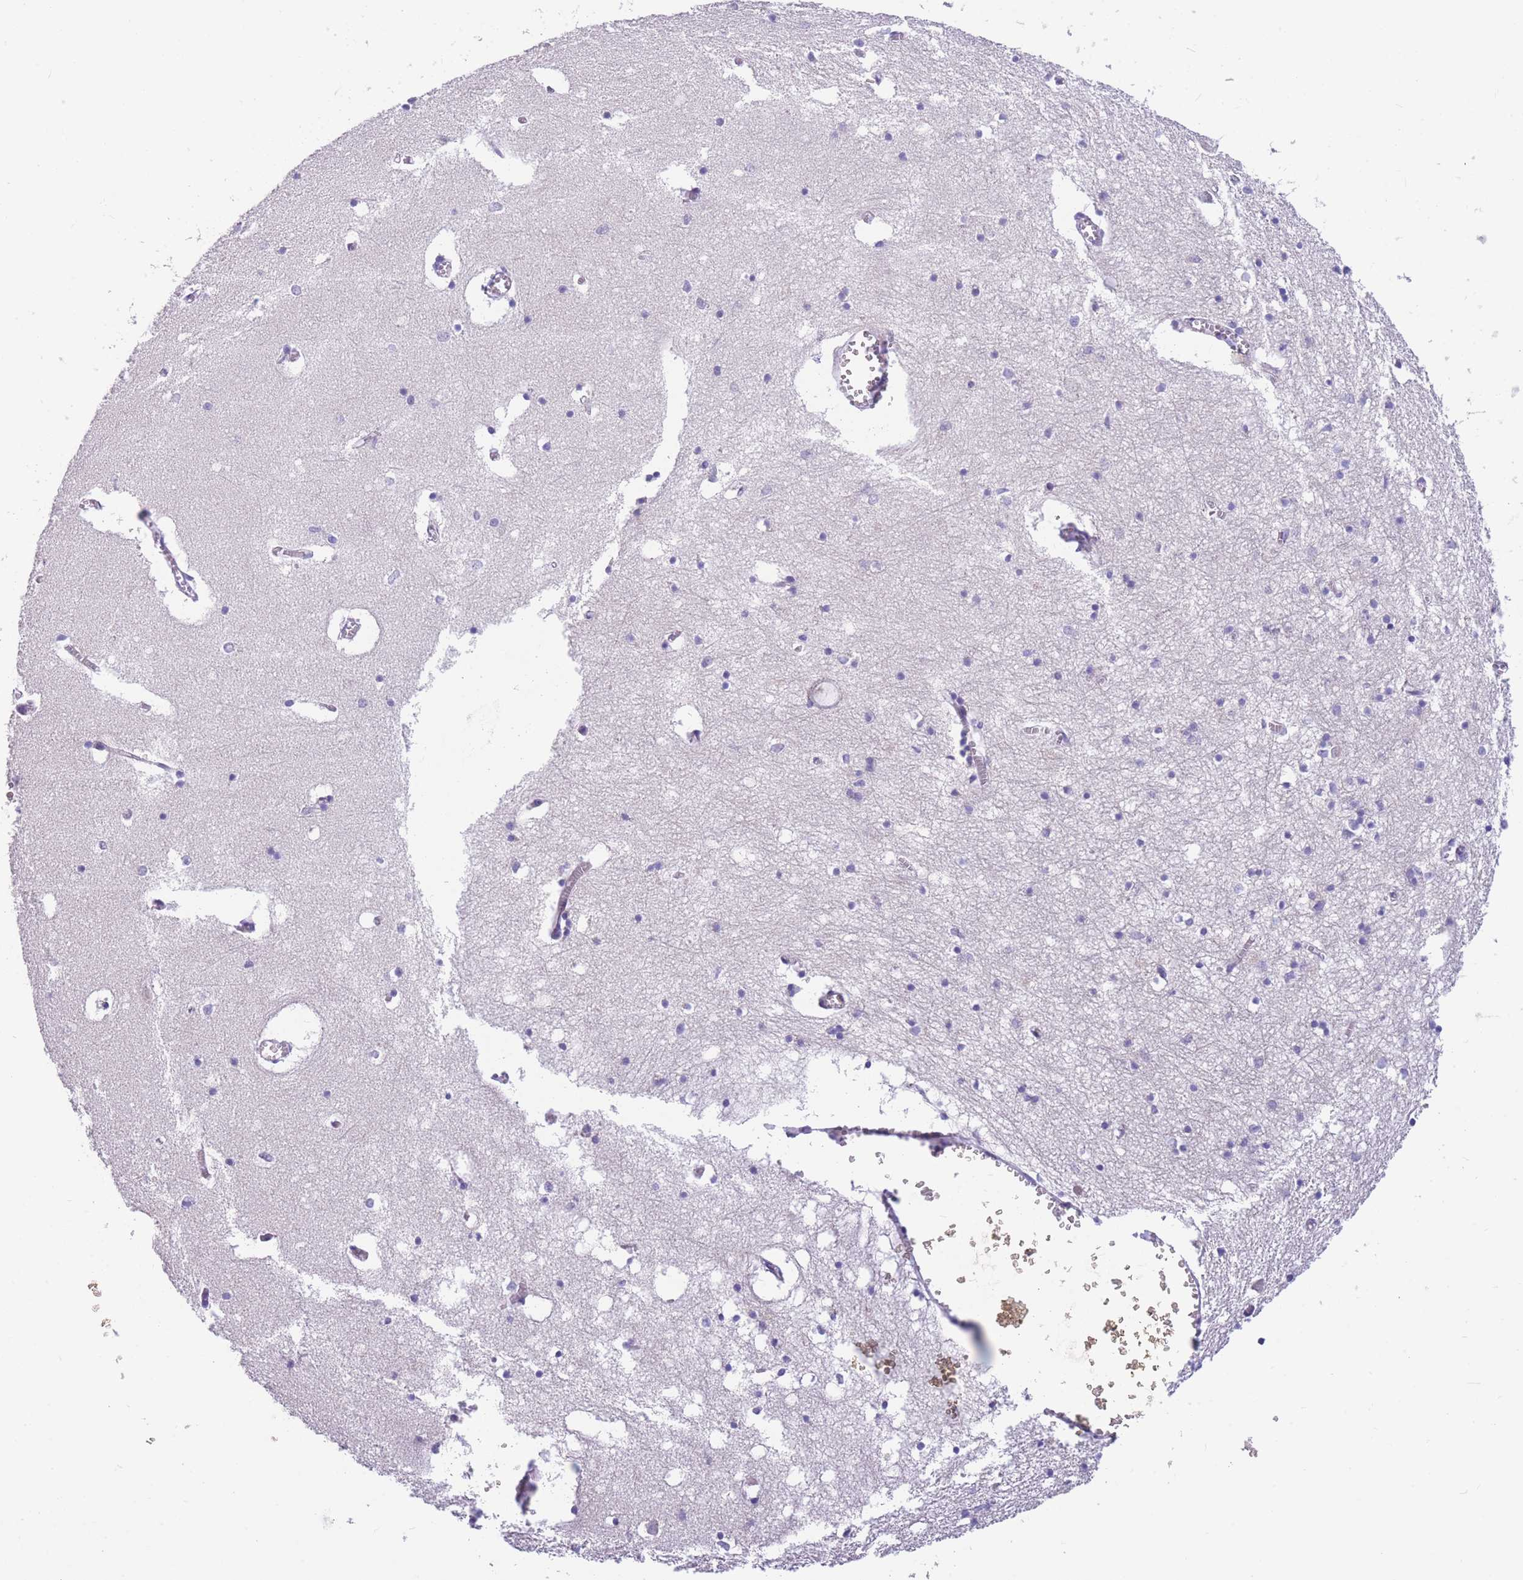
{"staining": {"intensity": "strong", "quantity": "<25%", "location": "cytoplasmic/membranous"}, "tissue": "hippocampus", "cell_type": "Glial cells", "image_type": "normal", "snomed": [{"axis": "morphology", "description": "Normal tissue, NOS"}, {"axis": "topography", "description": "Hippocampus"}], "caption": "Protein staining of unremarkable hippocampus demonstrates strong cytoplasmic/membranous positivity in approximately <25% of glial cells. (Brightfield microscopy of DAB IHC at high magnification).", "gene": "SHCBP1", "patient": {"sex": "male", "age": 70}}